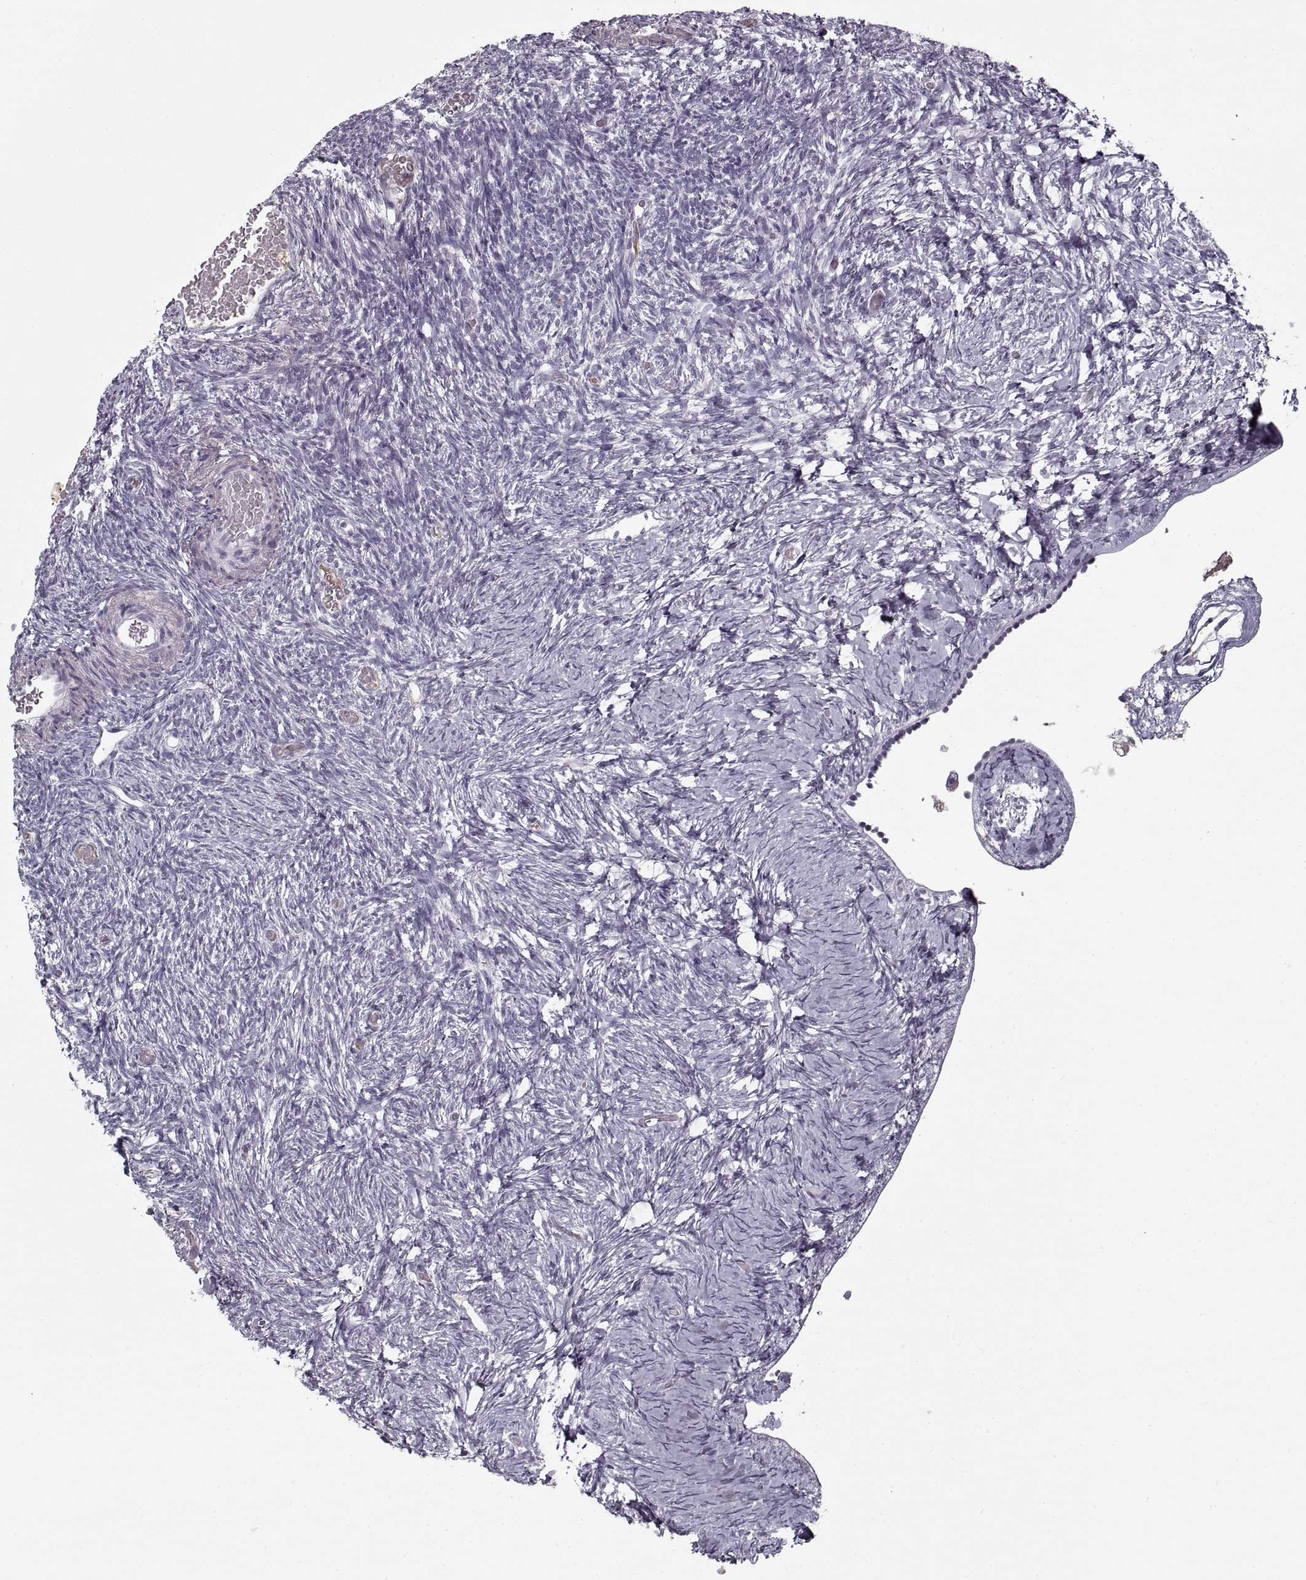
{"staining": {"intensity": "moderate", "quantity": "<25%", "location": "cytoplasmic/membranous"}, "tissue": "ovary", "cell_type": "Follicle cells", "image_type": "normal", "snomed": [{"axis": "morphology", "description": "Normal tissue, NOS"}, {"axis": "topography", "description": "Ovary"}], "caption": "Ovary stained with DAB immunohistochemistry displays low levels of moderate cytoplasmic/membranous expression in about <25% of follicle cells.", "gene": "GAD2", "patient": {"sex": "female", "age": 39}}